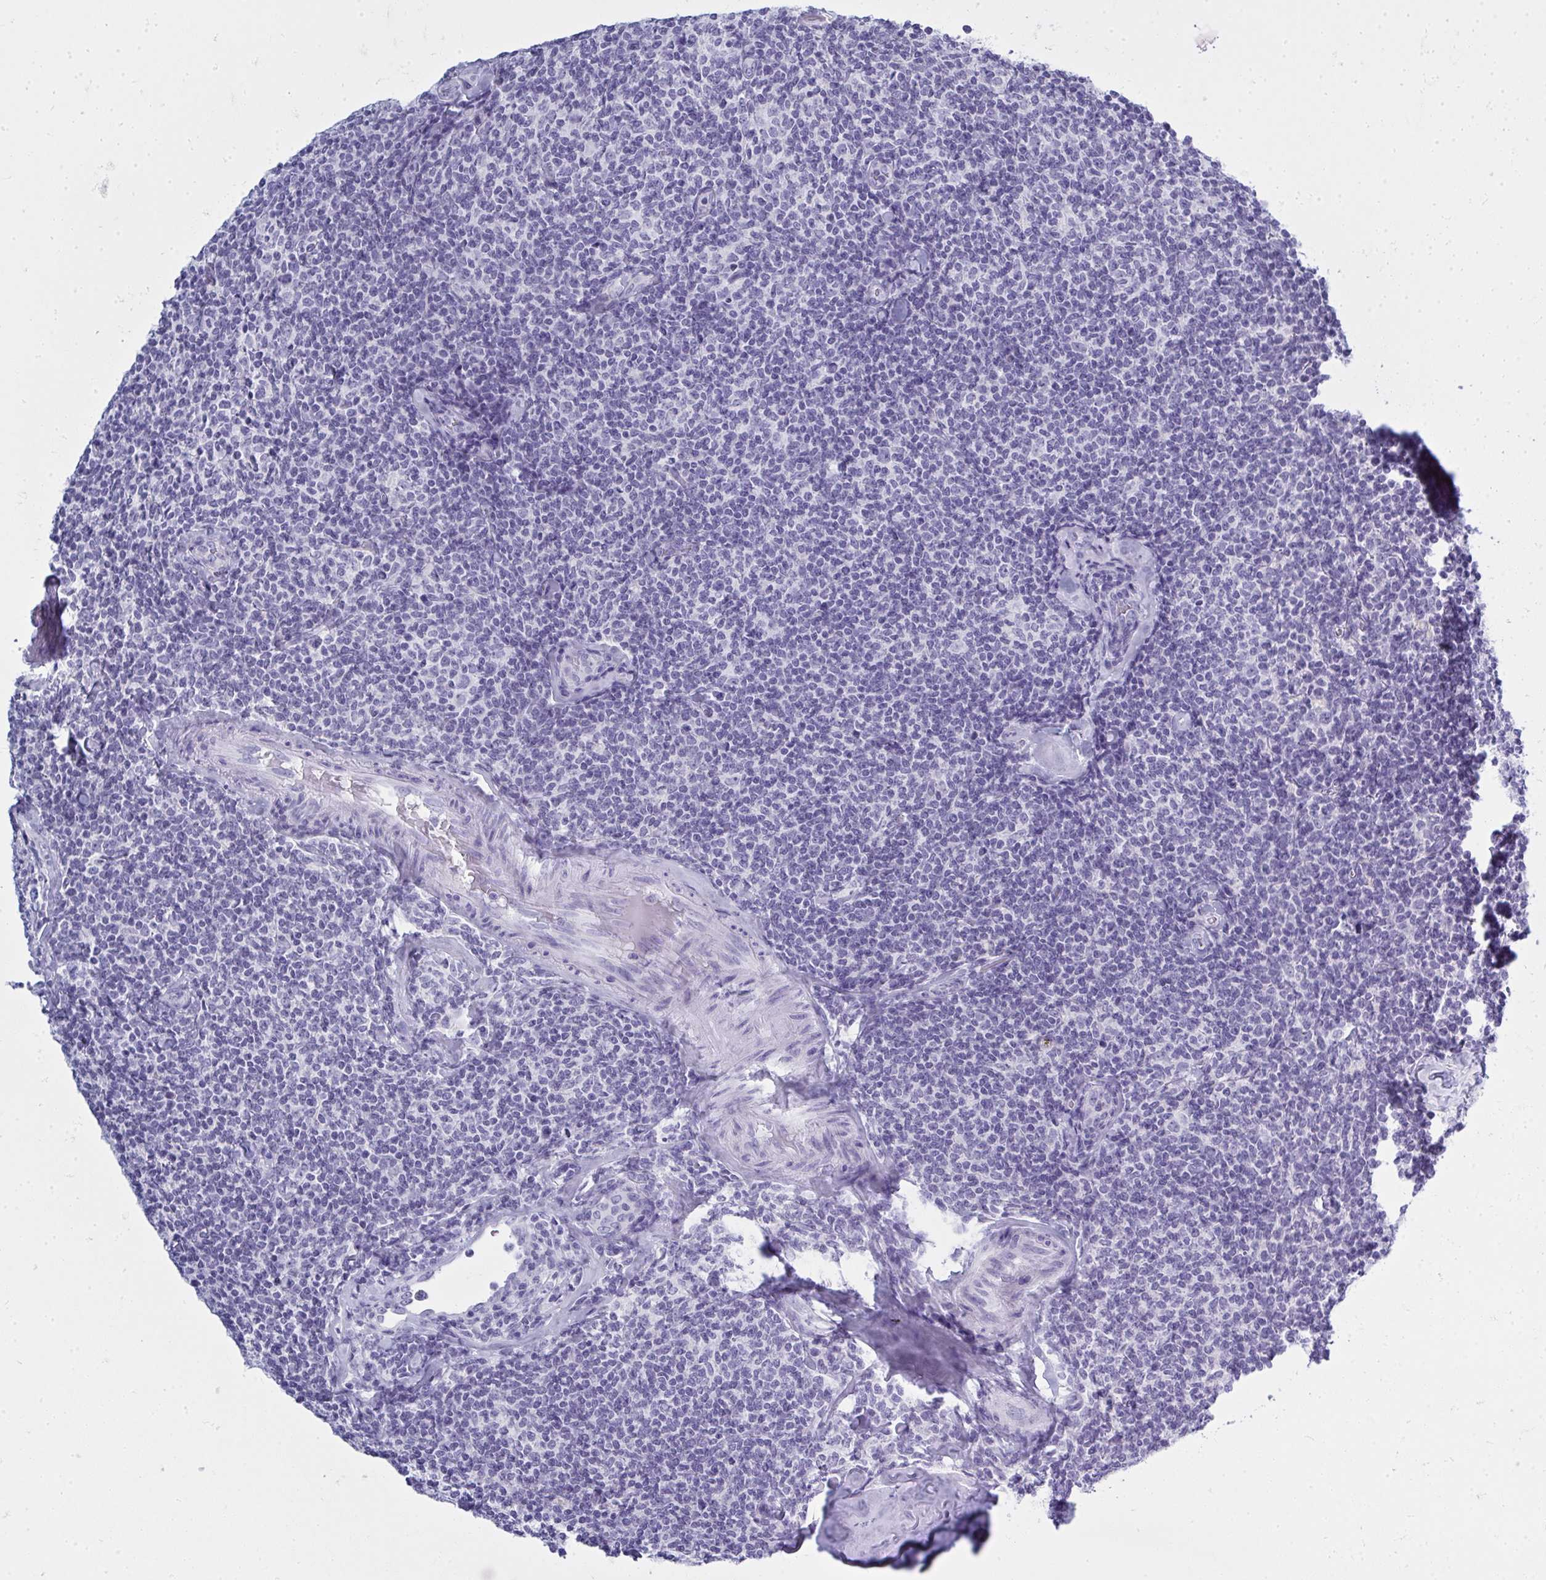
{"staining": {"intensity": "negative", "quantity": "none", "location": "none"}, "tissue": "lymphoma", "cell_type": "Tumor cells", "image_type": "cancer", "snomed": [{"axis": "morphology", "description": "Malignant lymphoma, non-Hodgkin's type, Low grade"}, {"axis": "topography", "description": "Lymph node"}], "caption": "High magnification brightfield microscopy of low-grade malignant lymphoma, non-Hodgkin's type stained with DAB (brown) and counterstained with hematoxylin (blue): tumor cells show no significant staining. (IHC, brightfield microscopy, high magnification).", "gene": "QDPR", "patient": {"sex": "female", "age": 56}}